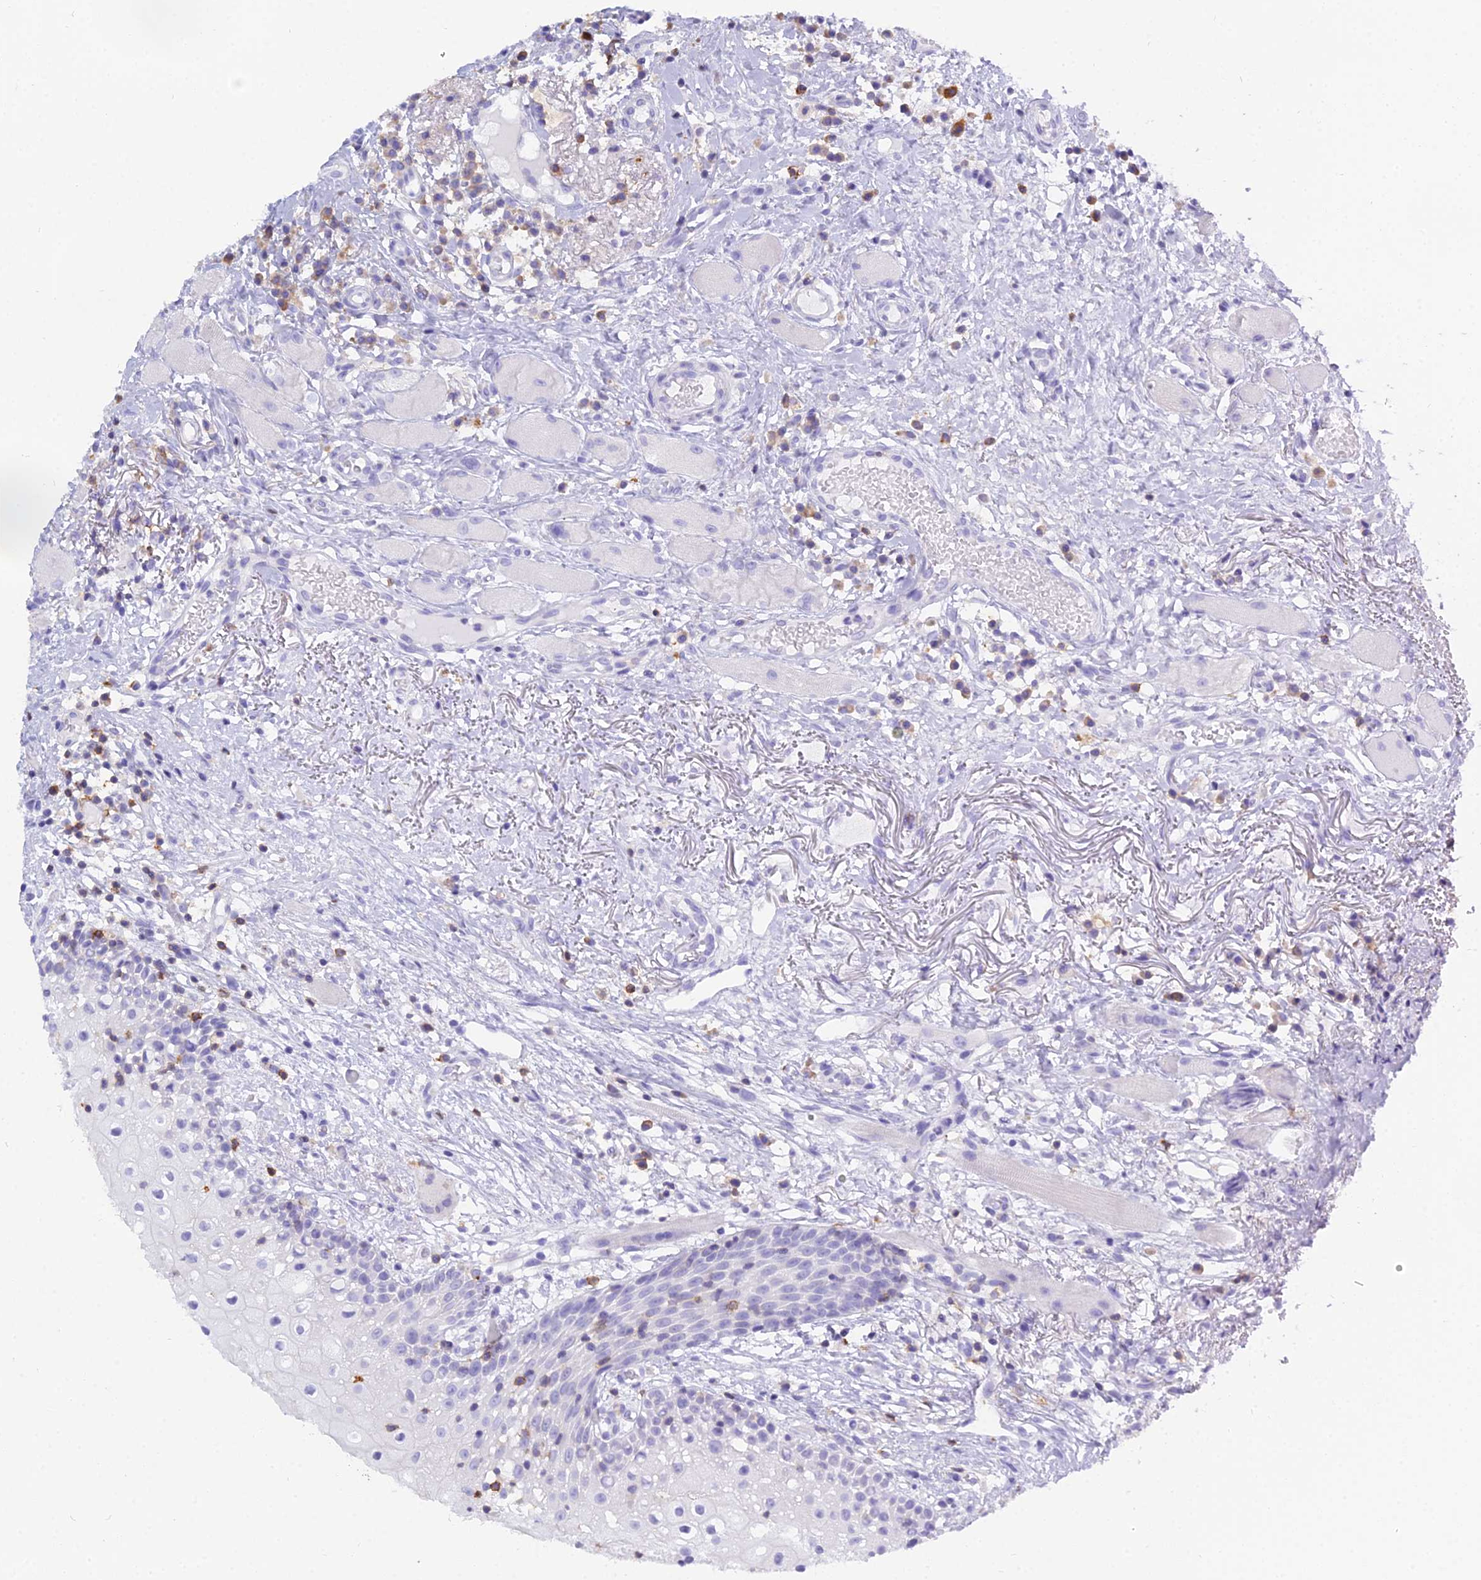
{"staining": {"intensity": "negative", "quantity": "none", "location": "none"}, "tissue": "oral mucosa", "cell_type": "Squamous epithelial cells", "image_type": "normal", "snomed": [{"axis": "morphology", "description": "Normal tissue, NOS"}, {"axis": "topography", "description": "Oral tissue"}], "caption": "Oral mucosa was stained to show a protein in brown. There is no significant expression in squamous epithelial cells.", "gene": "CD5", "patient": {"sex": "female", "age": 69}}